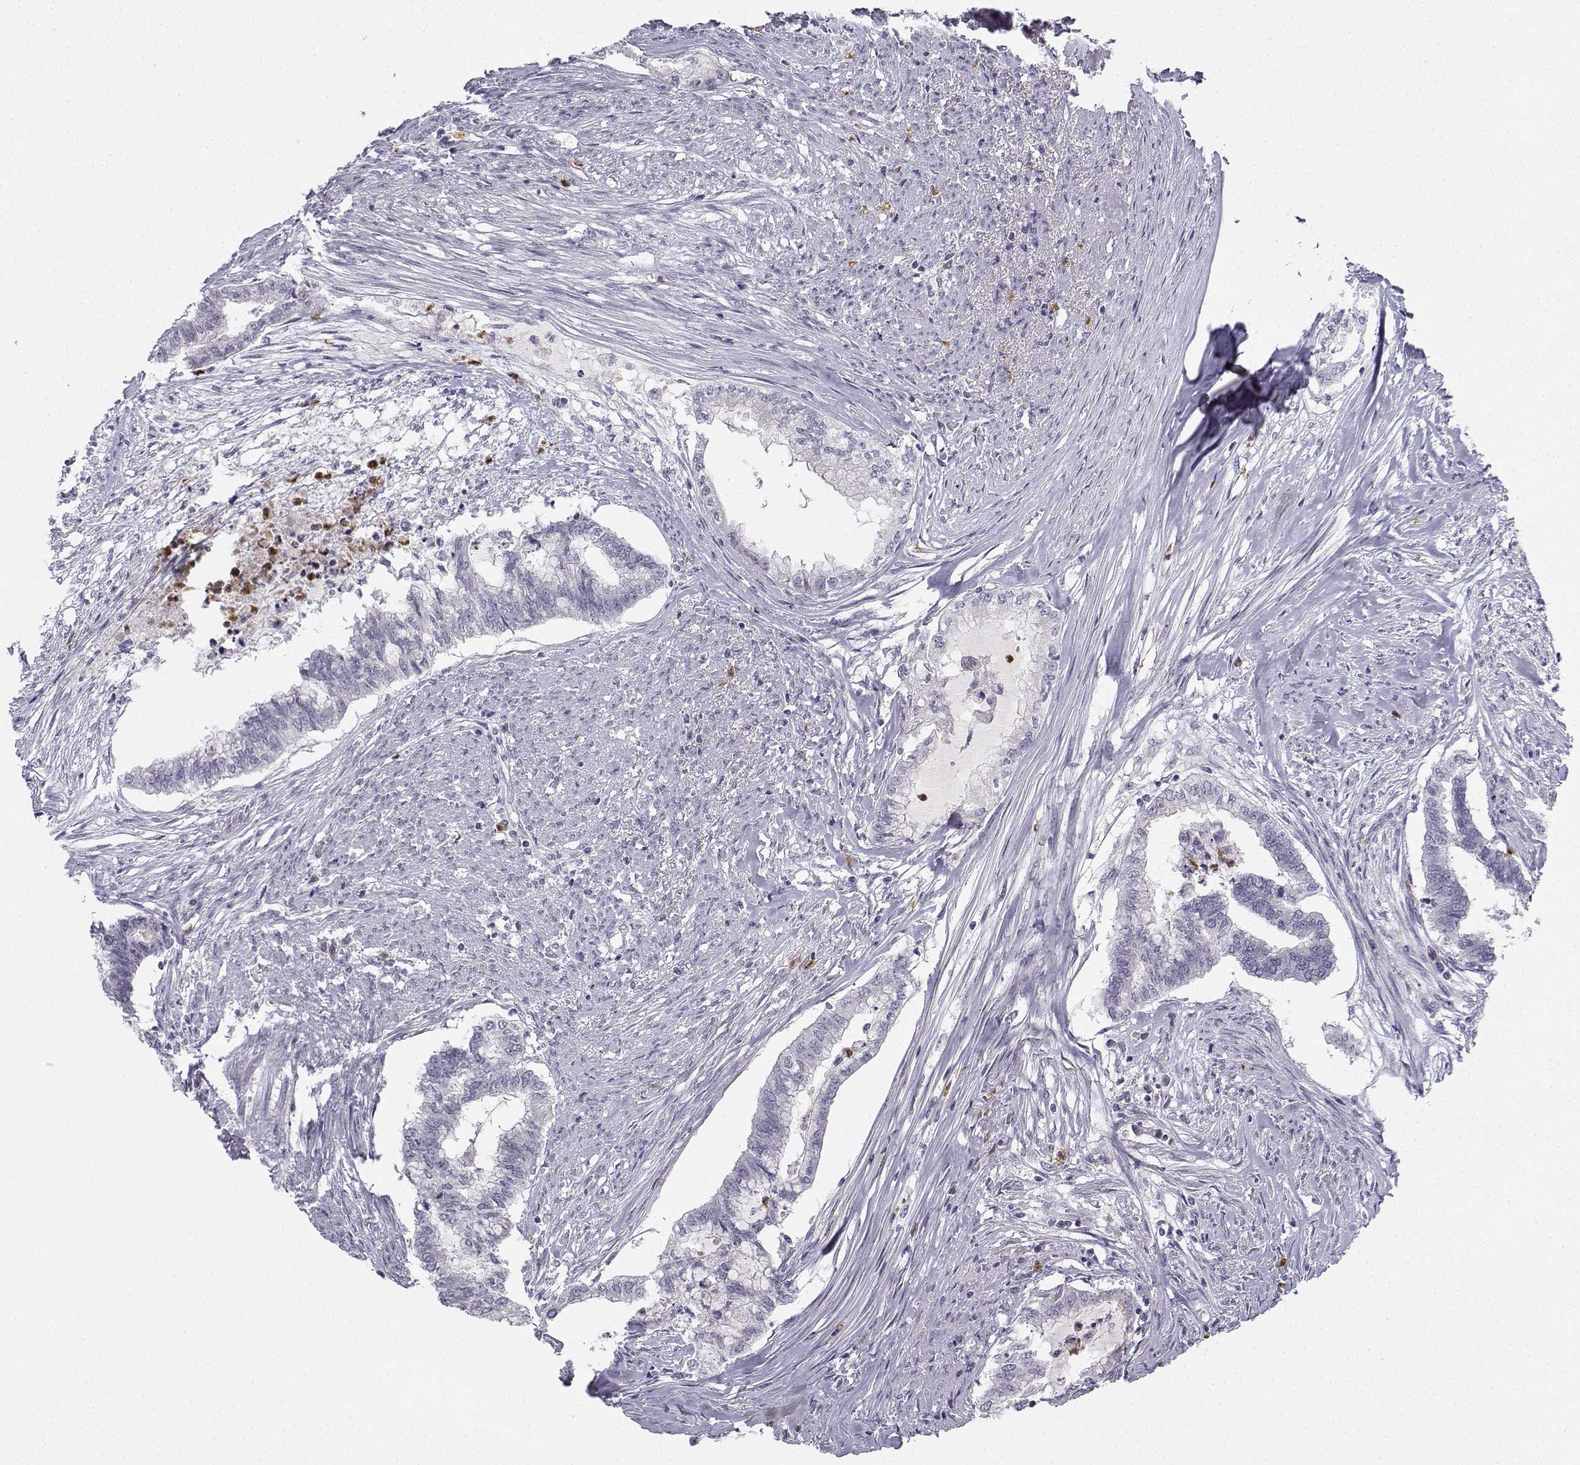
{"staining": {"intensity": "negative", "quantity": "none", "location": "none"}, "tissue": "endometrial cancer", "cell_type": "Tumor cells", "image_type": "cancer", "snomed": [{"axis": "morphology", "description": "Adenocarcinoma, NOS"}, {"axis": "topography", "description": "Endometrium"}], "caption": "Endometrial cancer was stained to show a protein in brown. There is no significant positivity in tumor cells.", "gene": "CALY", "patient": {"sex": "female", "age": 79}}